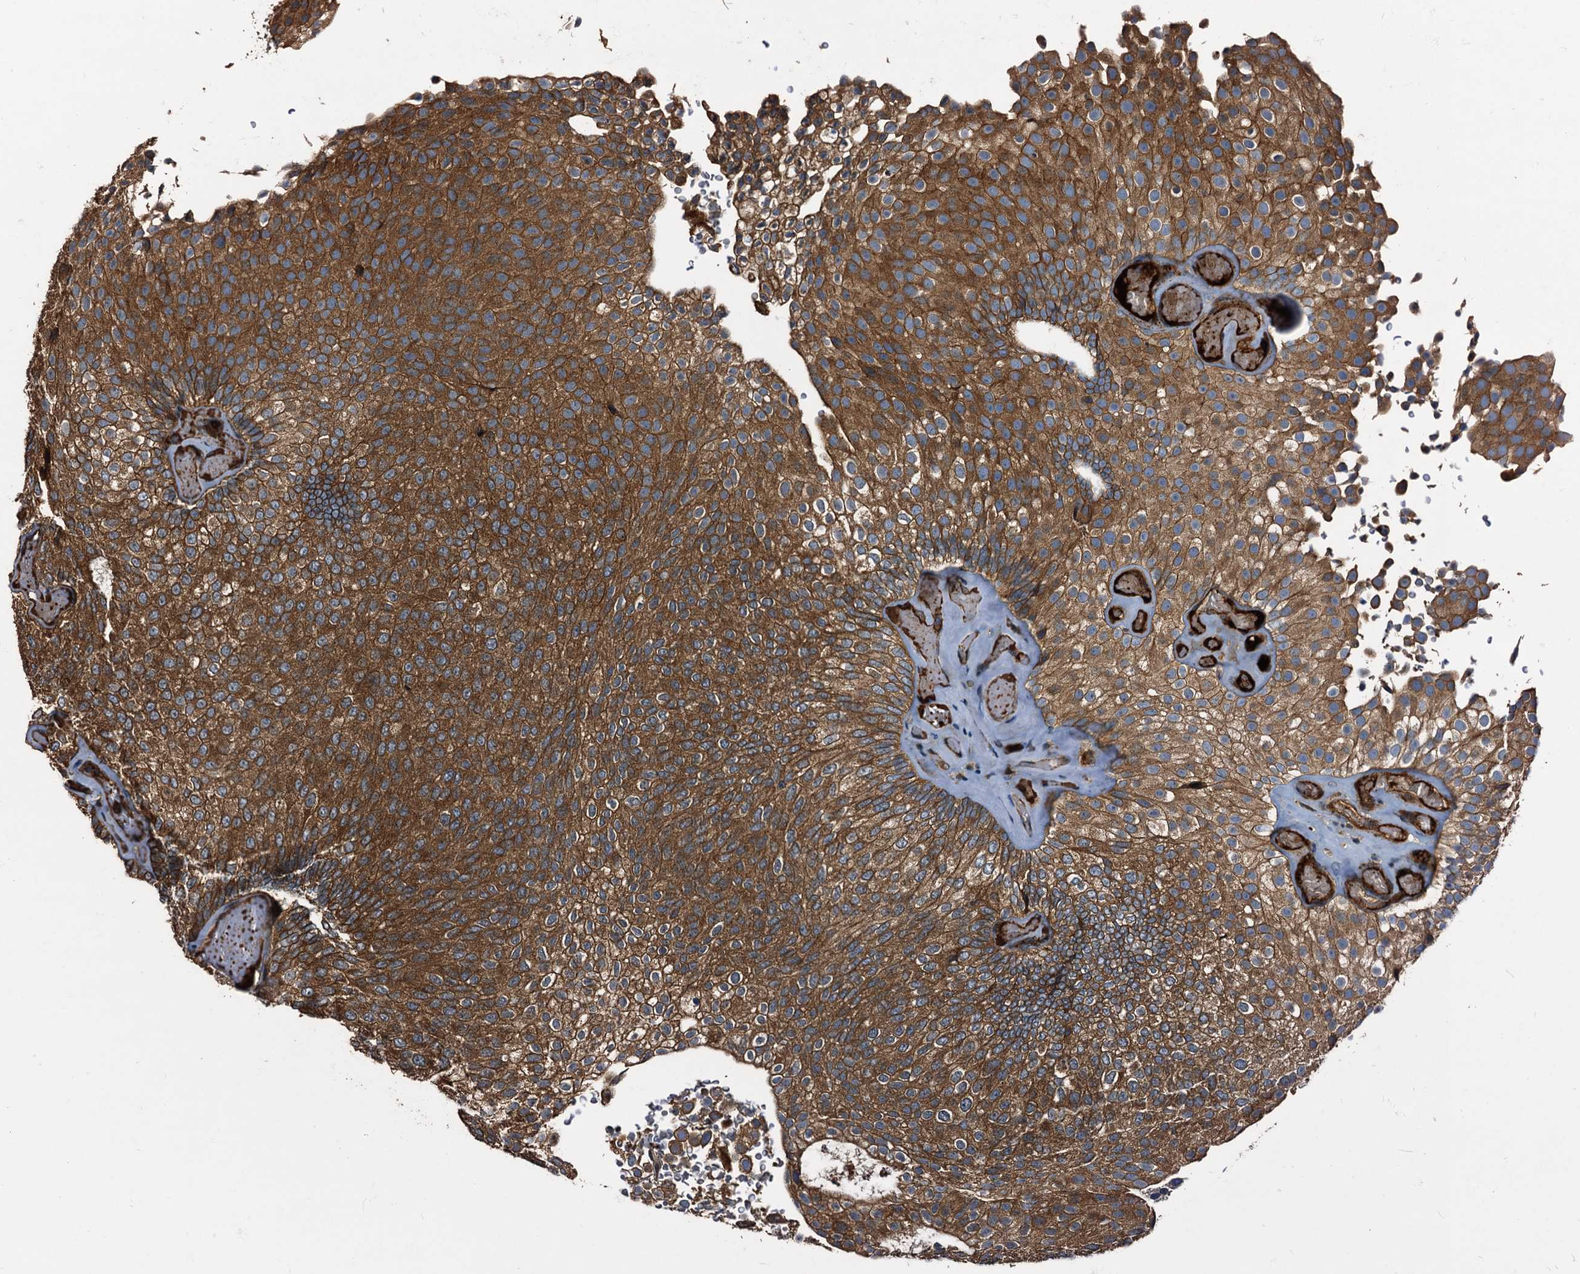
{"staining": {"intensity": "strong", "quantity": ">75%", "location": "cytoplasmic/membranous"}, "tissue": "urothelial cancer", "cell_type": "Tumor cells", "image_type": "cancer", "snomed": [{"axis": "morphology", "description": "Urothelial carcinoma, Low grade"}, {"axis": "topography", "description": "Urinary bladder"}], "caption": "An image of human low-grade urothelial carcinoma stained for a protein demonstrates strong cytoplasmic/membranous brown staining in tumor cells.", "gene": "PEX5", "patient": {"sex": "male", "age": 78}}